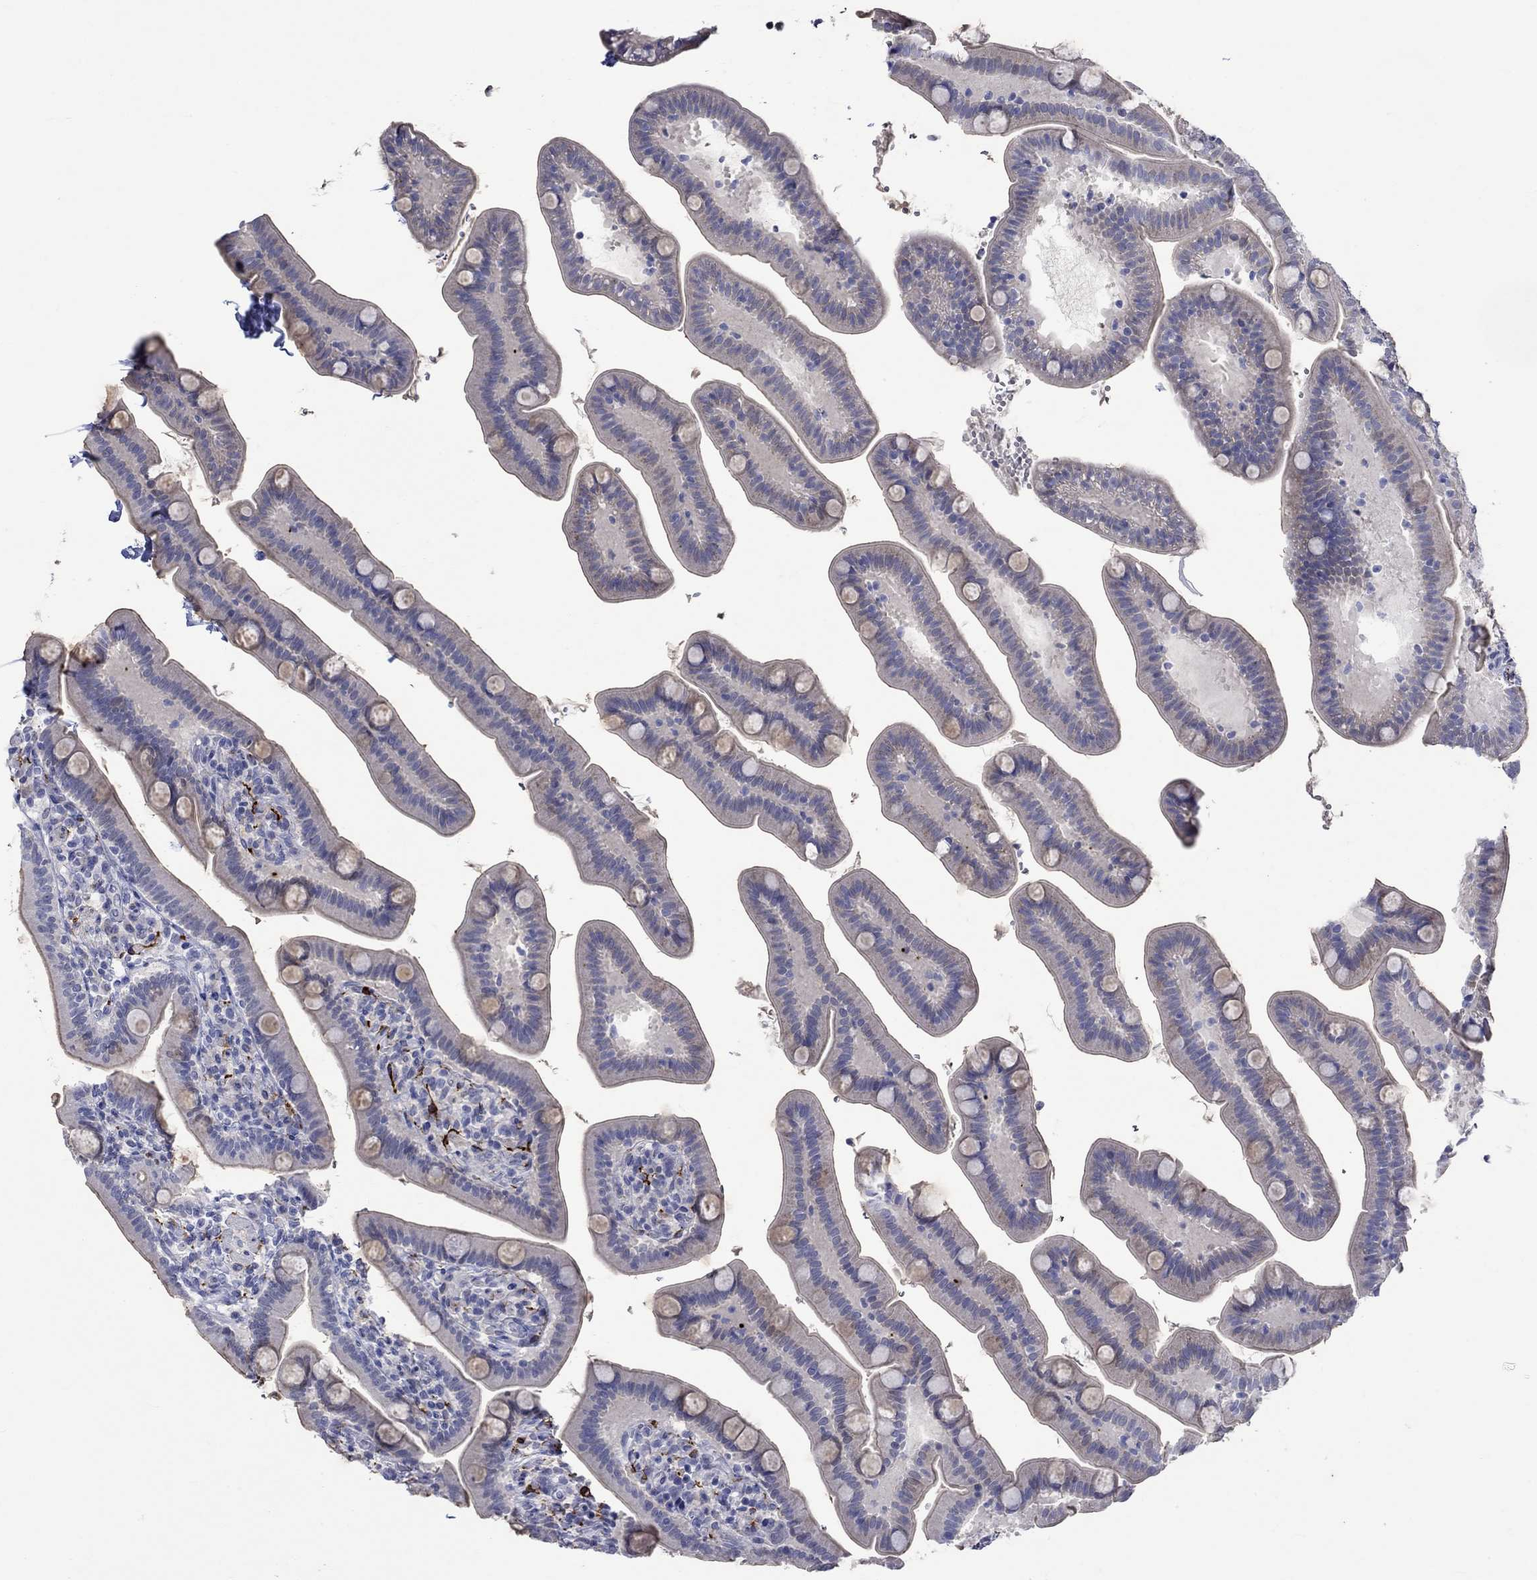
{"staining": {"intensity": "negative", "quantity": "none", "location": "none"}, "tissue": "small intestine", "cell_type": "Glandular cells", "image_type": "normal", "snomed": [{"axis": "morphology", "description": "Normal tissue, NOS"}, {"axis": "topography", "description": "Small intestine"}], "caption": "A high-resolution micrograph shows immunohistochemistry (IHC) staining of unremarkable small intestine, which demonstrates no significant expression in glandular cells. The staining is performed using DAB (3,3'-diaminobenzidine) brown chromogen with nuclei counter-stained in using hematoxylin.", "gene": "CRYAB", "patient": {"sex": "male", "age": 66}}